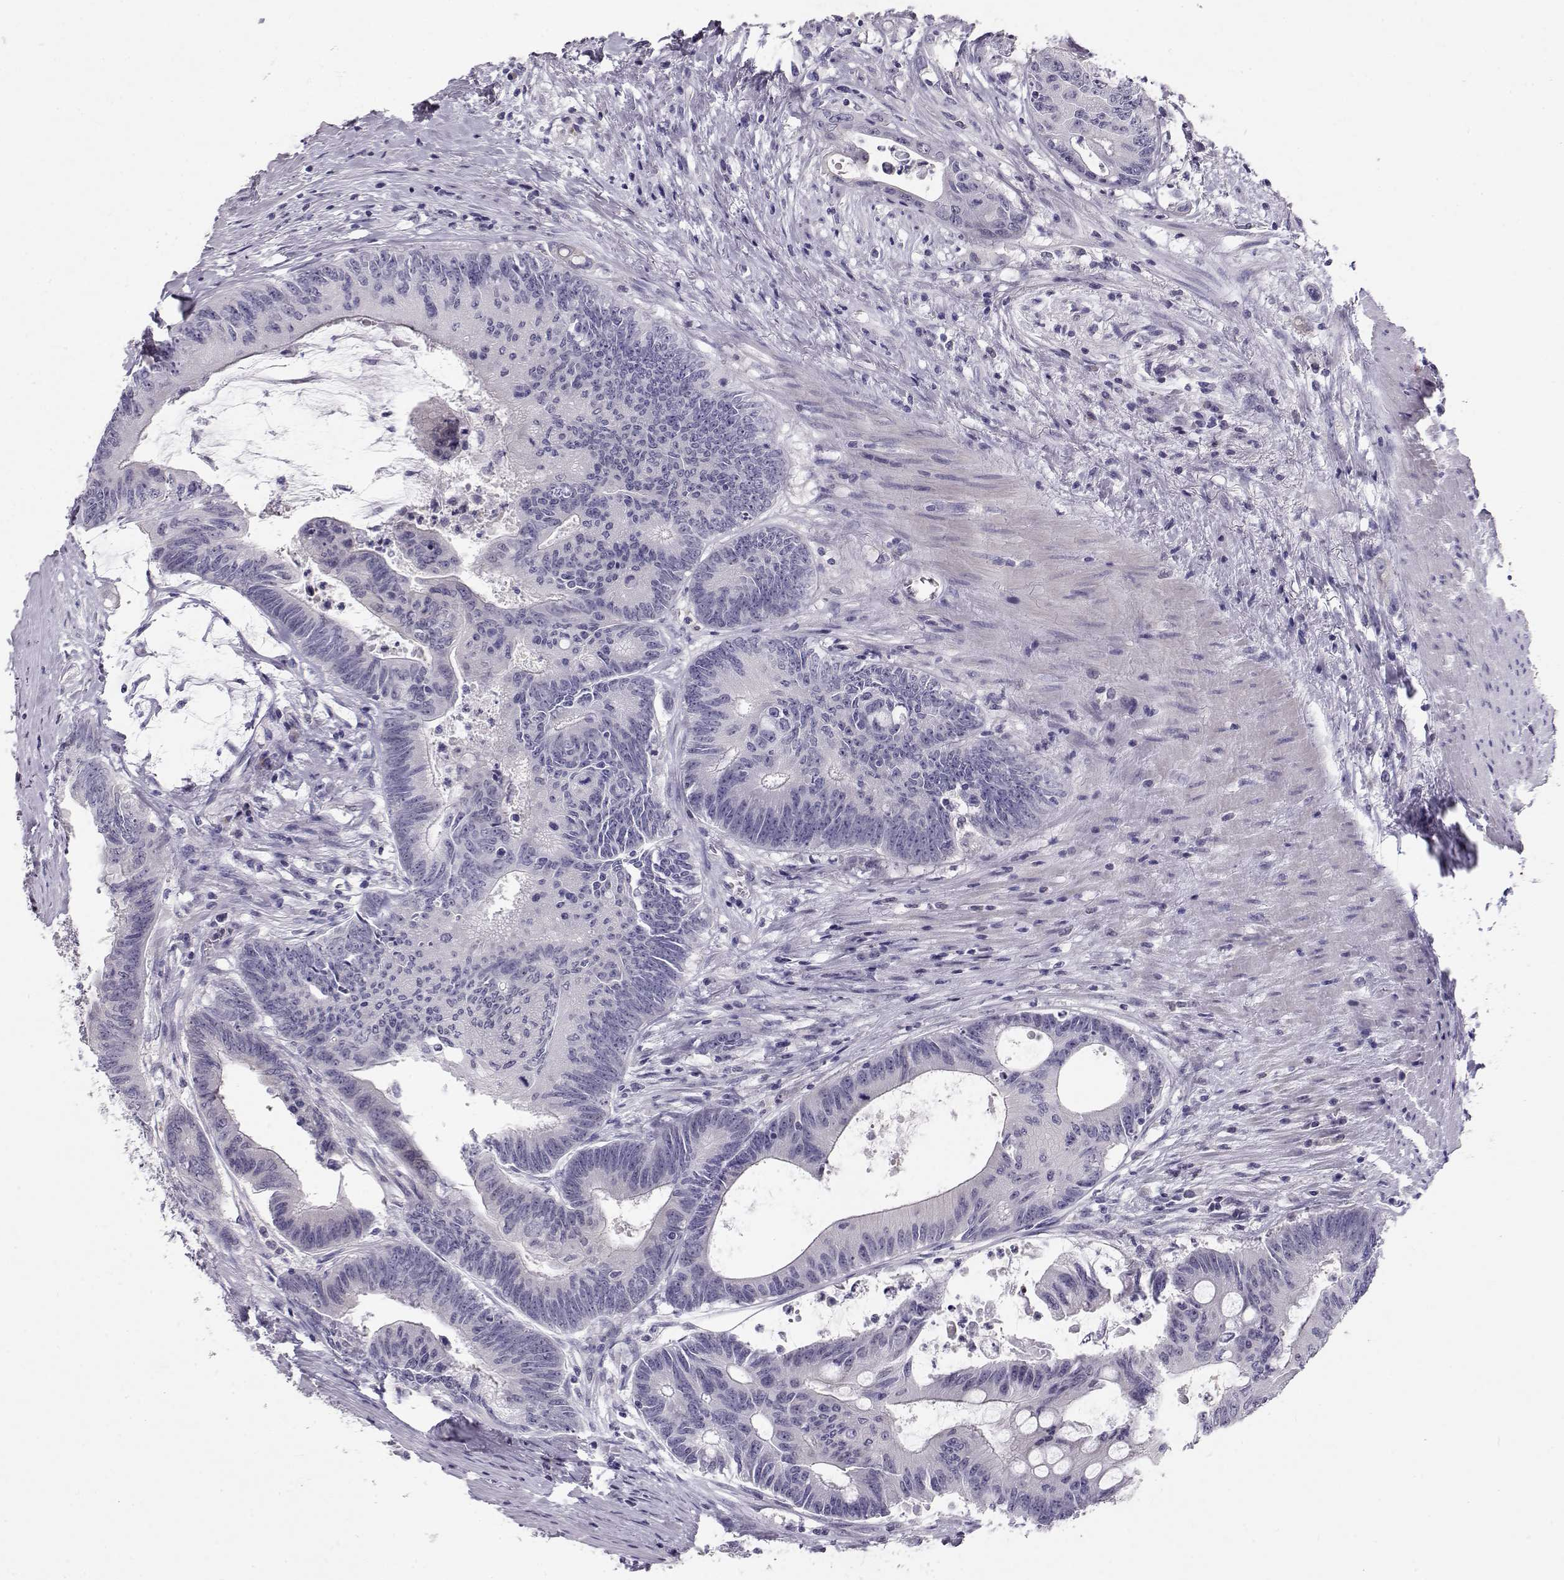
{"staining": {"intensity": "negative", "quantity": "none", "location": "none"}, "tissue": "colorectal cancer", "cell_type": "Tumor cells", "image_type": "cancer", "snomed": [{"axis": "morphology", "description": "Adenocarcinoma, NOS"}, {"axis": "topography", "description": "Rectum"}], "caption": "Protein analysis of colorectal cancer (adenocarcinoma) demonstrates no significant positivity in tumor cells.", "gene": "RD3", "patient": {"sex": "male", "age": 59}}